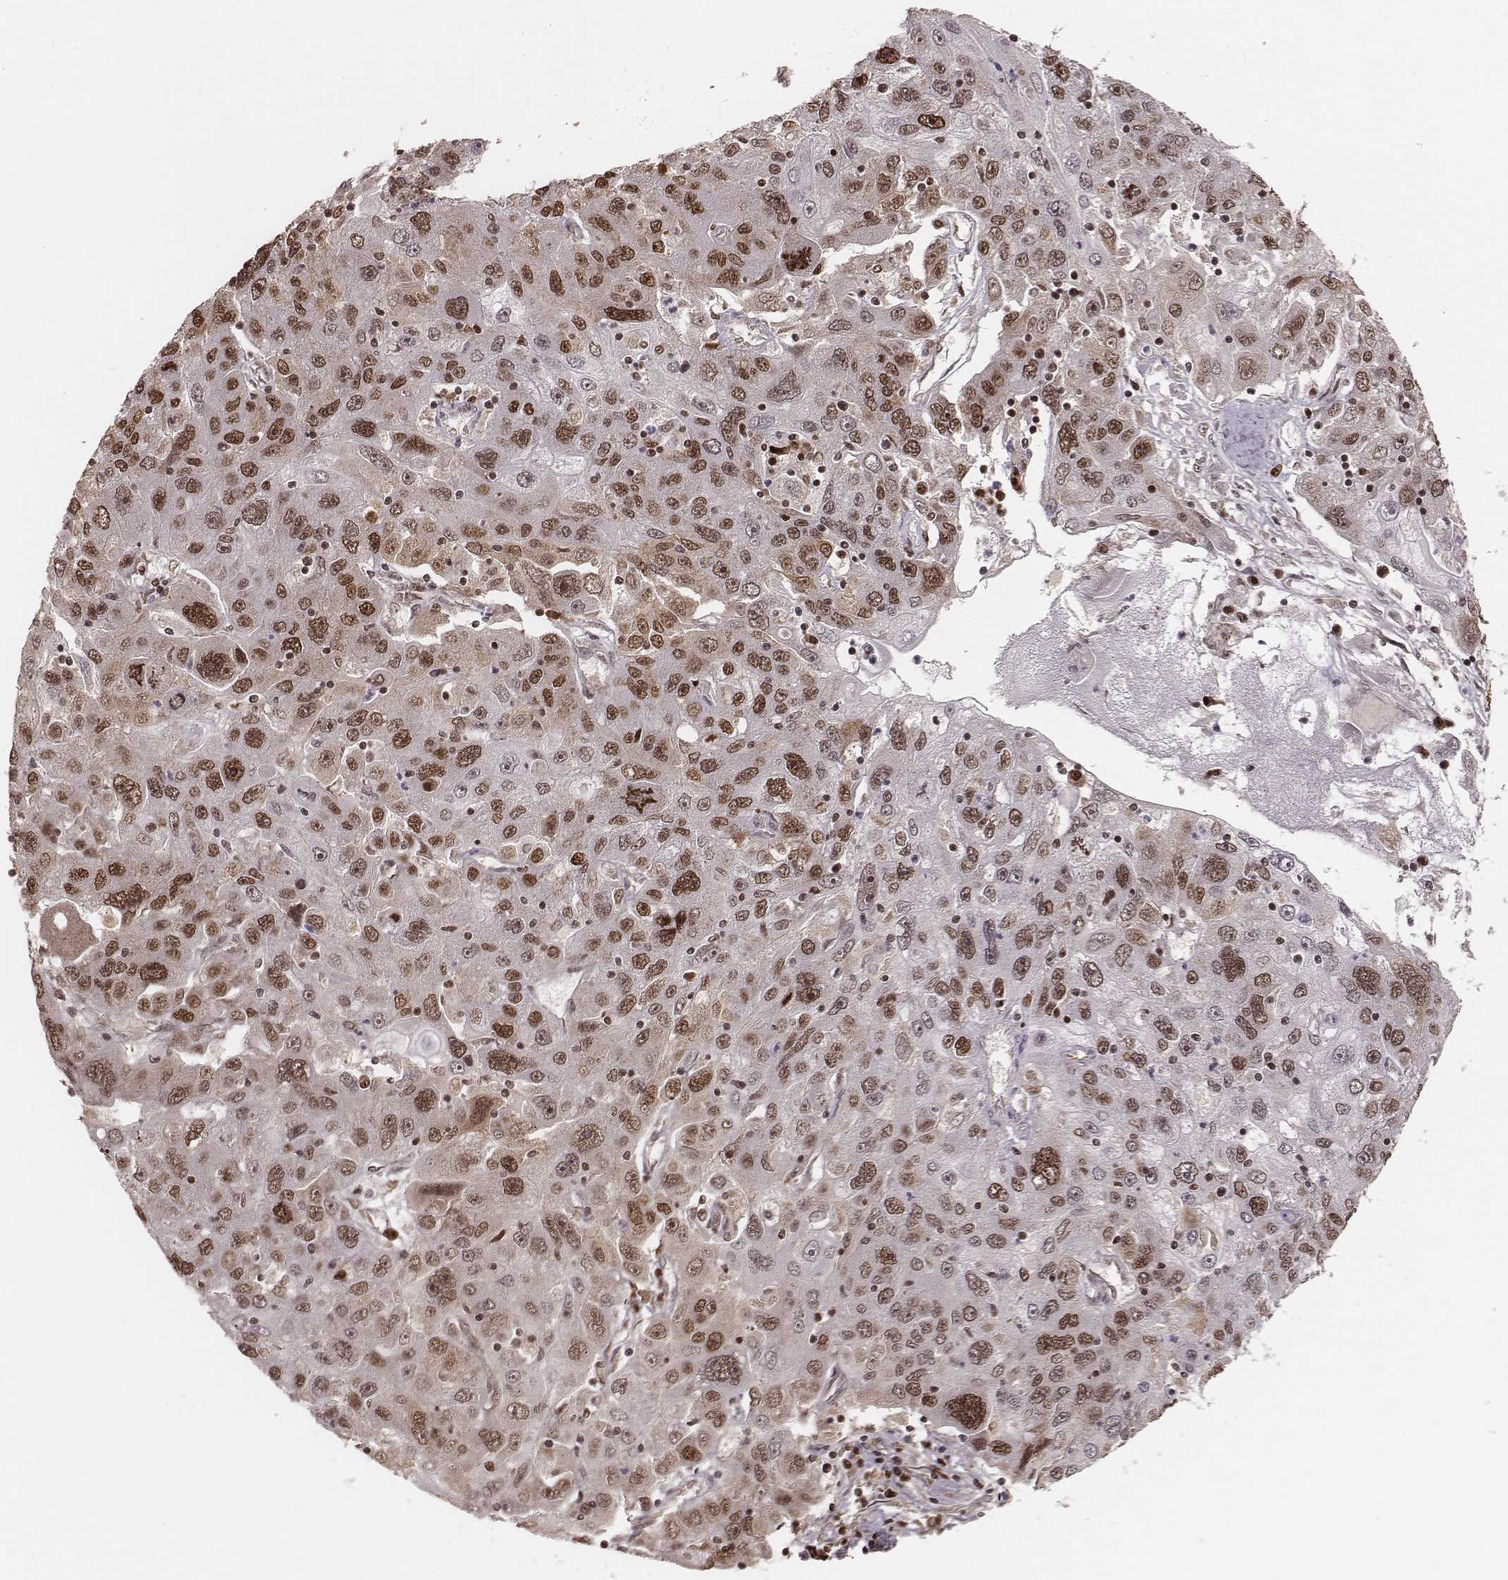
{"staining": {"intensity": "moderate", "quantity": ">75%", "location": "nuclear"}, "tissue": "stomach cancer", "cell_type": "Tumor cells", "image_type": "cancer", "snomed": [{"axis": "morphology", "description": "Adenocarcinoma, NOS"}, {"axis": "topography", "description": "Stomach"}], "caption": "A medium amount of moderate nuclear staining is seen in approximately >75% of tumor cells in stomach cancer tissue.", "gene": "PARP1", "patient": {"sex": "male", "age": 56}}